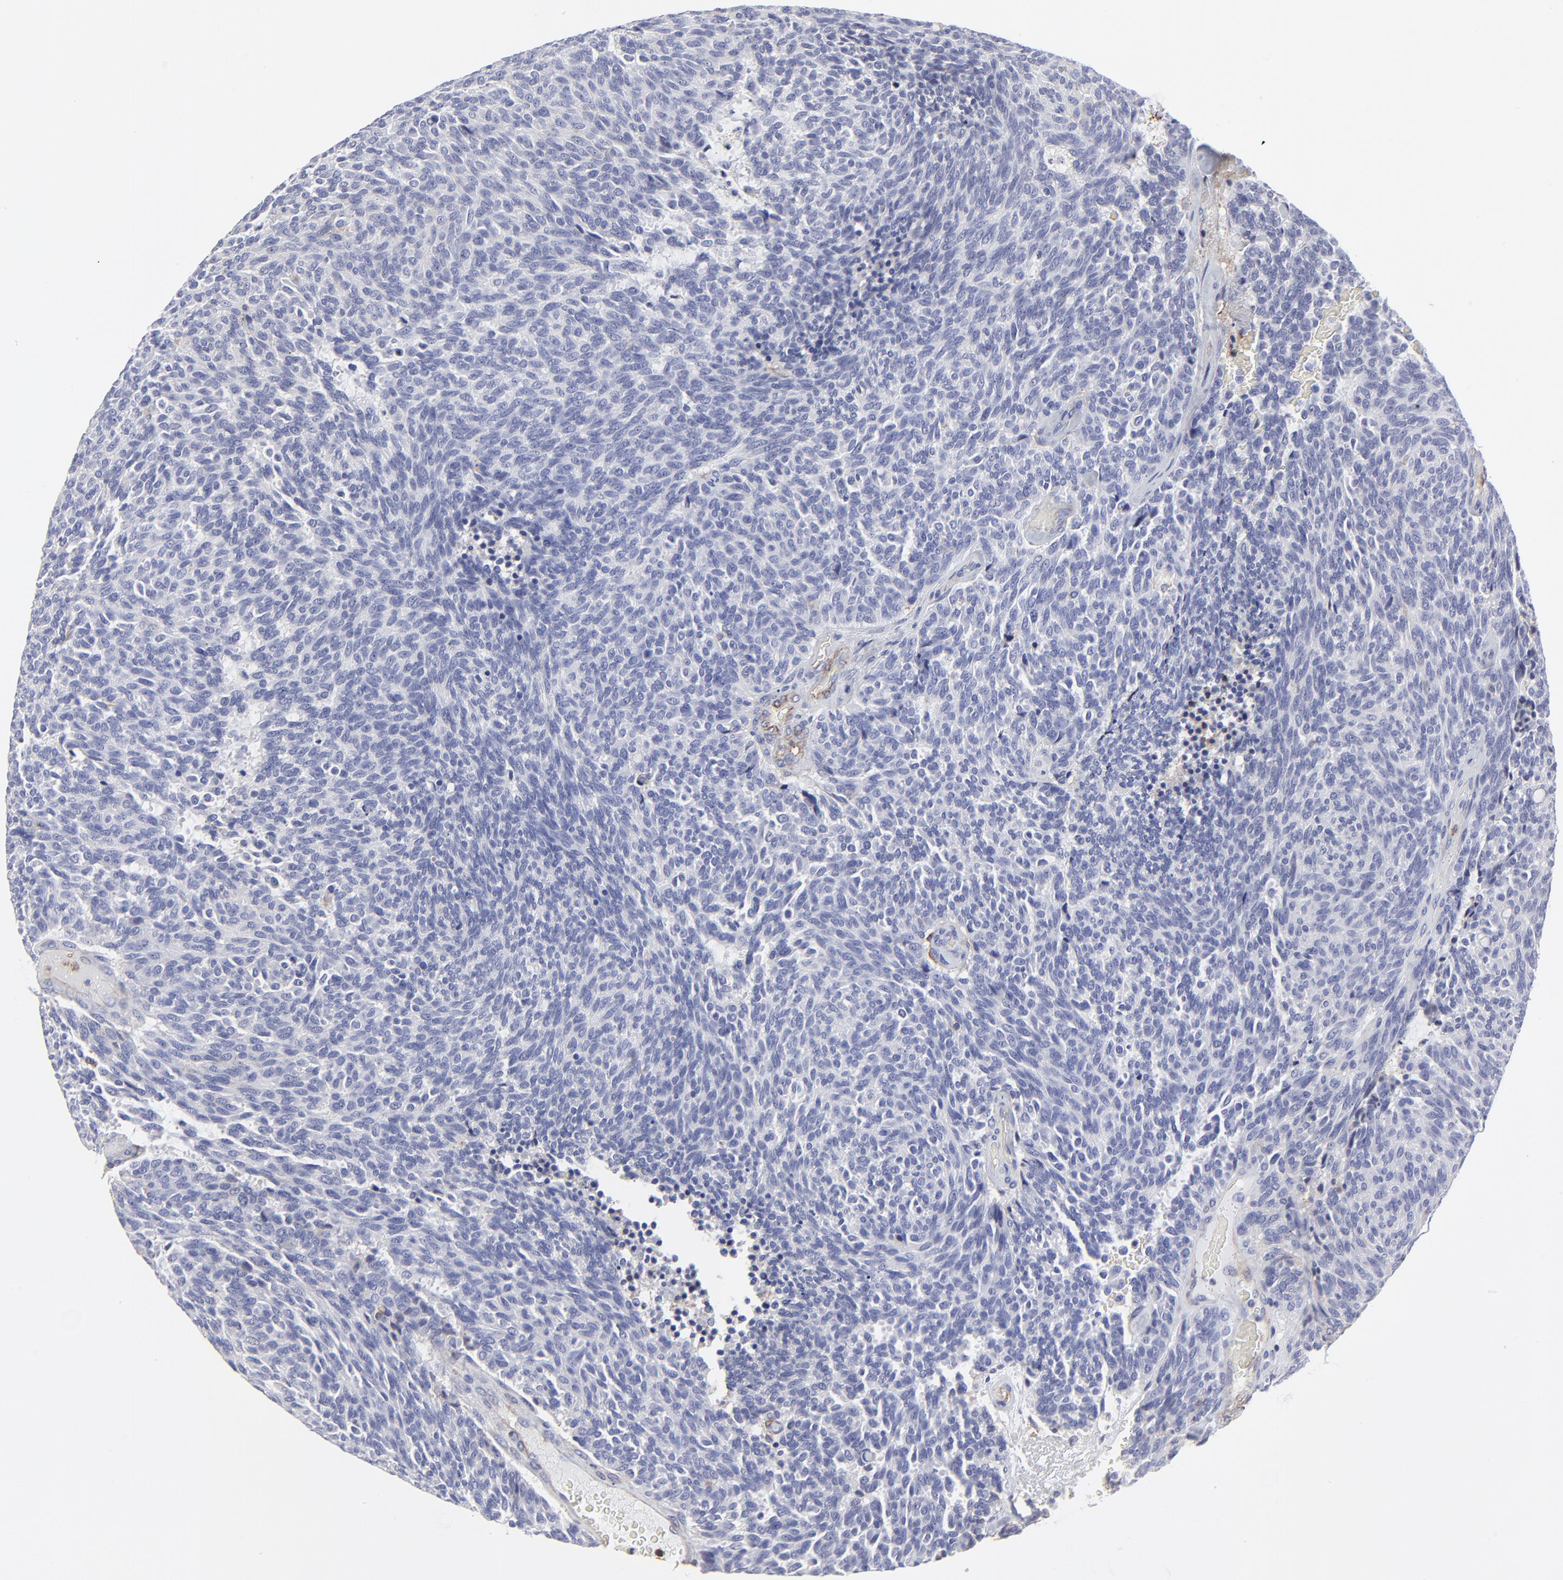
{"staining": {"intensity": "negative", "quantity": "none", "location": "none"}, "tissue": "carcinoid", "cell_type": "Tumor cells", "image_type": "cancer", "snomed": [{"axis": "morphology", "description": "Carcinoid, malignant, NOS"}, {"axis": "topography", "description": "Pancreas"}], "caption": "DAB (3,3'-diaminobenzidine) immunohistochemical staining of carcinoid reveals no significant positivity in tumor cells.", "gene": "ANXA6", "patient": {"sex": "female", "age": 54}}